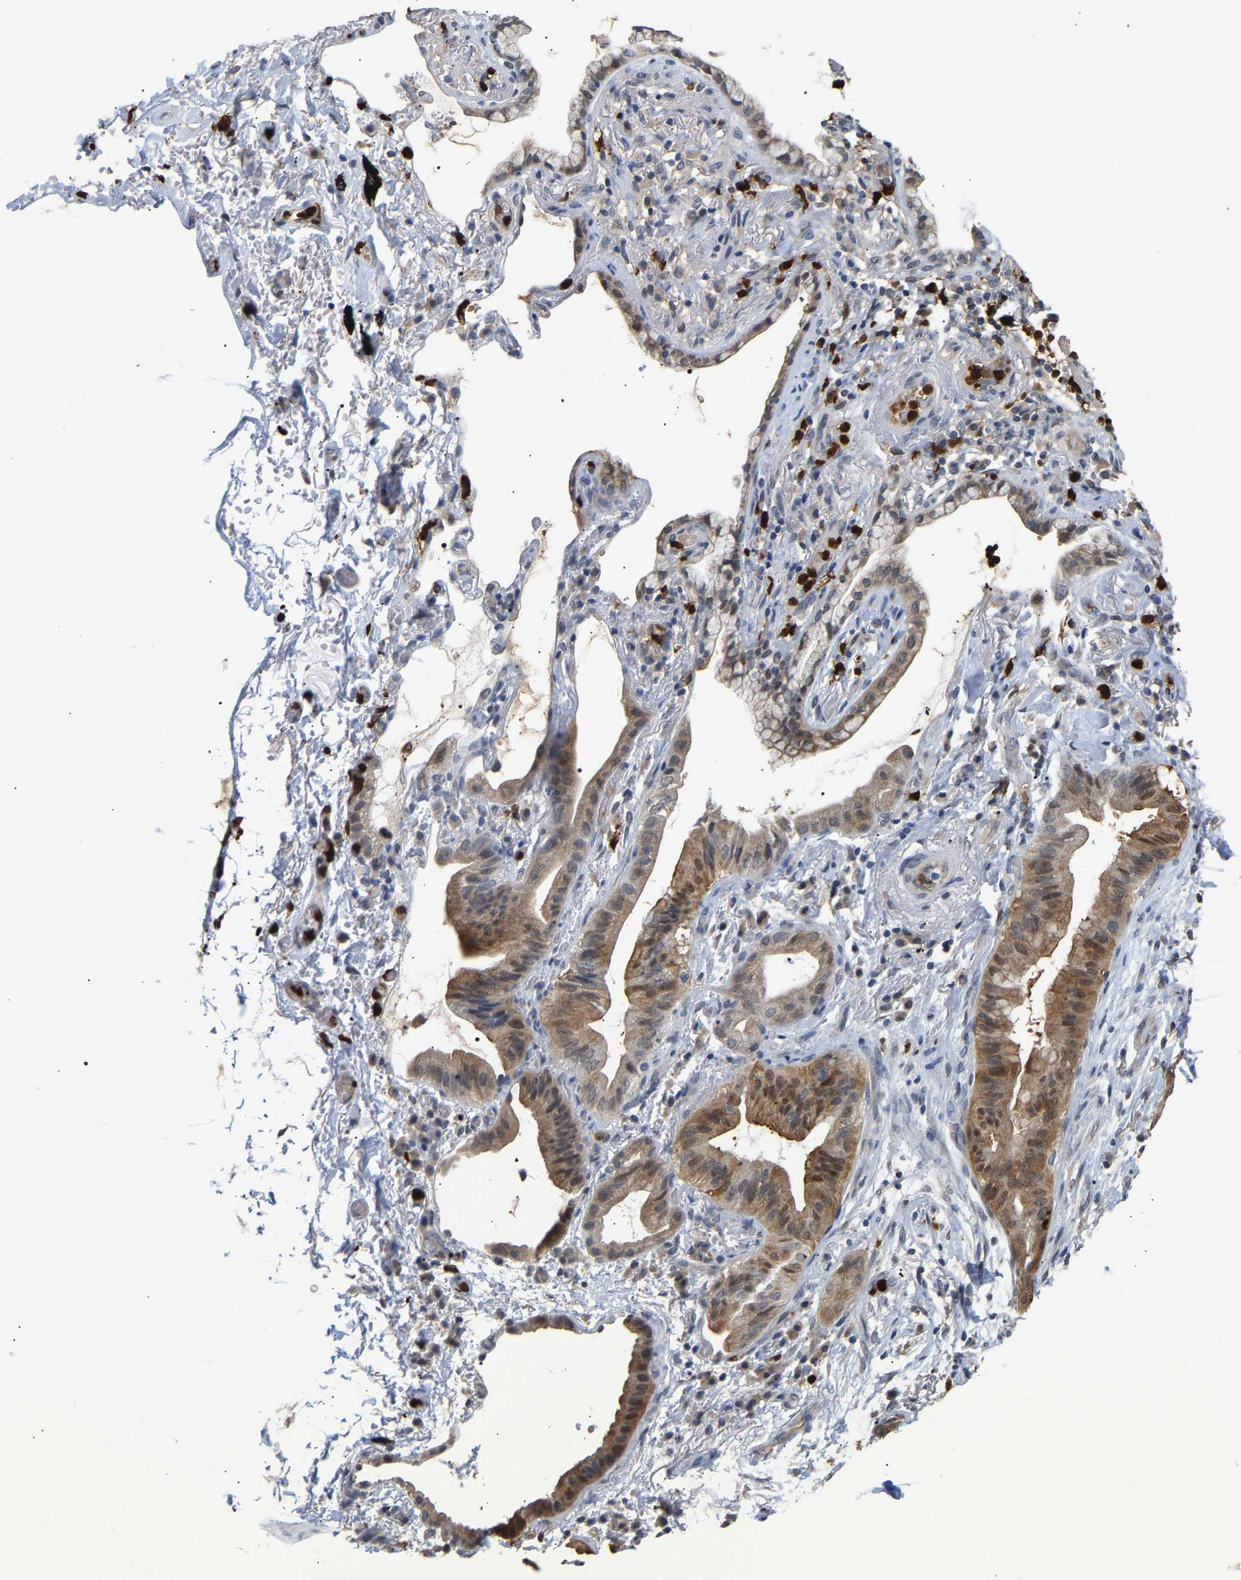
{"staining": {"intensity": "moderate", "quantity": ">75%", "location": "cytoplasmic/membranous,nuclear"}, "tissue": "lung cancer", "cell_type": "Tumor cells", "image_type": "cancer", "snomed": [{"axis": "morphology", "description": "Normal tissue, NOS"}, {"axis": "morphology", "description": "Adenocarcinoma, NOS"}, {"axis": "topography", "description": "Bronchus"}, {"axis": "topography", "description": "Lung"}], "caption": "Protein expression by IHC demonstrates moderate cytoplasmic/membranous and nuclear positivity in approximately >75% of tumor cells in lung adenocarcinoma.", "gene": "TDRD7", "patient": {"sex": "female", "age": 70}}